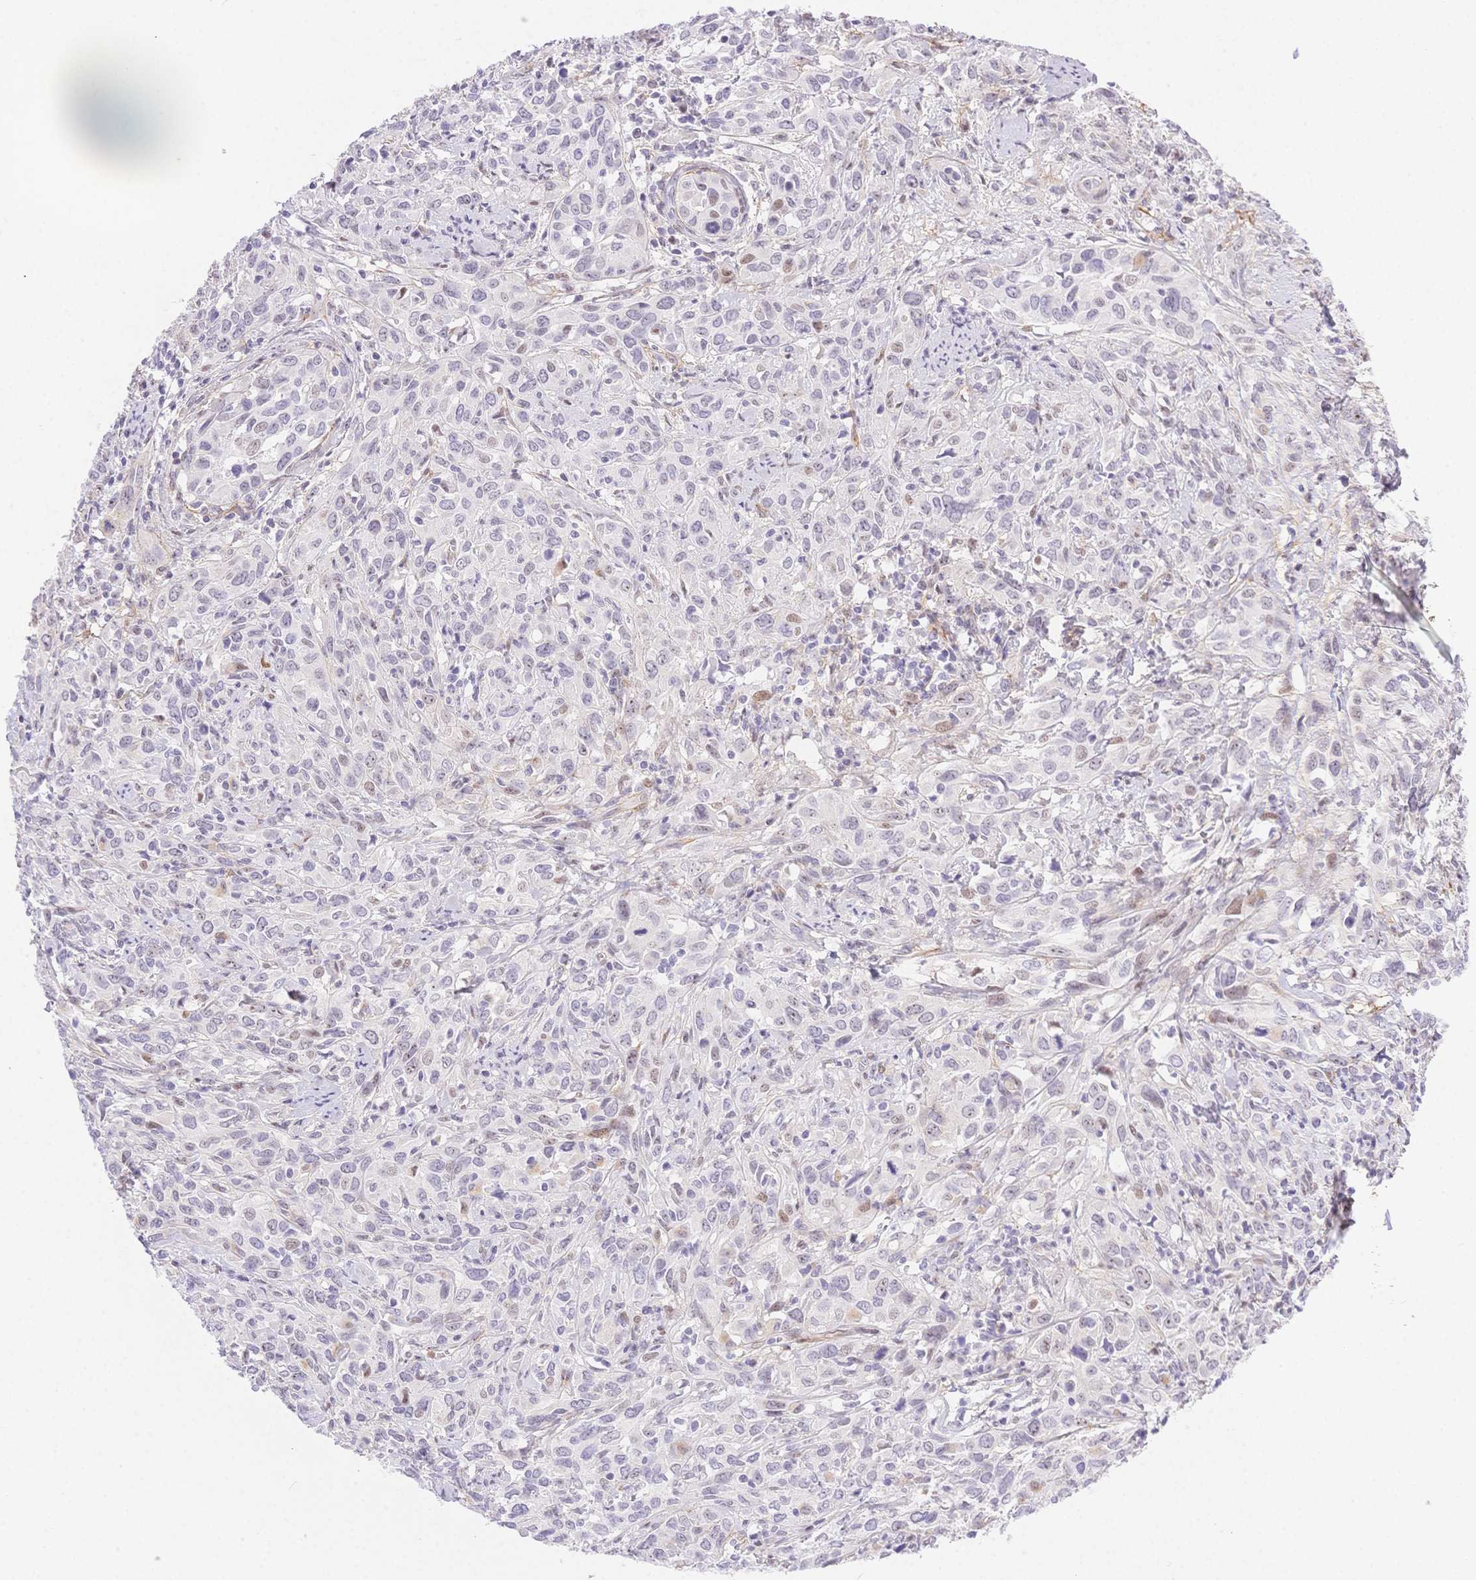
{"staining": {"intensity": "moderate", "quantity": "<25%", "location": "nuclear"}, "tissue": "cervical cancer", "cell_type": "Tumor cells", "image_type": "cancer", "snomed": [{"axis": "morphology", "description": "Normal tissue, NOS"}, {"axis": "morphology", "description": "Squamous cell carcinoma, NOS"}, {"axis": "topography", "description": "Cervix"}], "caption": "Immunohistochemical staining of cervical cancer (squamous cell carcinoma) demonstrates low levels of moderate nuclear expression in approximately <25% of tumor cells. (brown staining indicates protein expression, while blue staining denotes nuclei).", "gene": "PDZD2", "patient": {"sex": "female", "age": 51}}